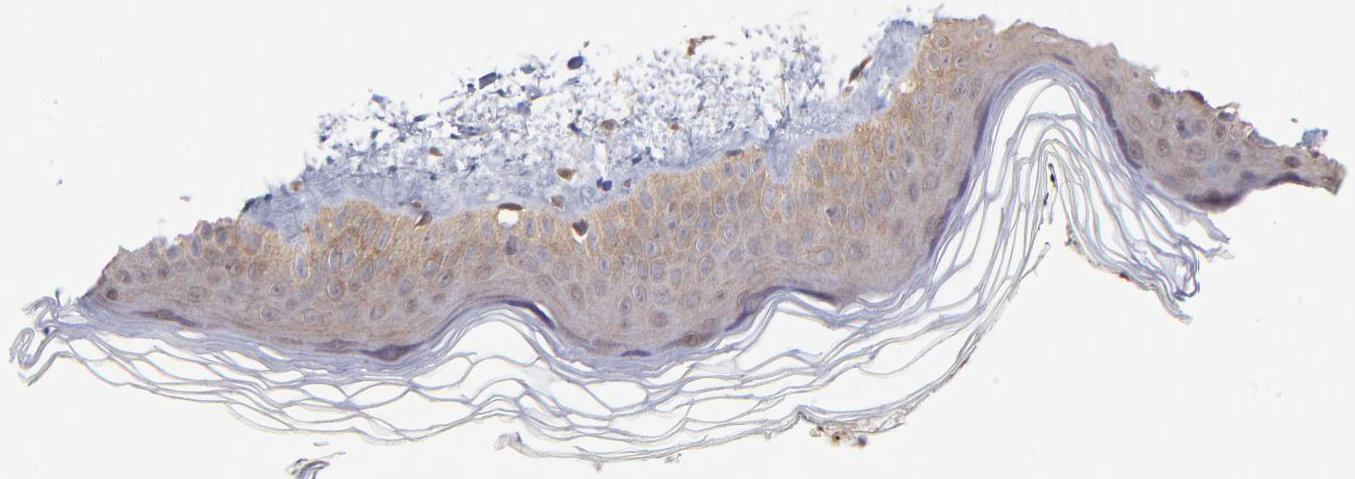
{"staining": {"intensity": "moderate", "quantity": ">75%", "location": "cytoplasmic/membranous"}, "tissue": "skin", "cell_type": "Fibroblasts", "image_type": "normal", "snomed": [{"axis": "morphology", "description": "Normal tissue, NOS"}, {"axis": "topography", "description": "Skin"}], "caption": "High-power microscopy captured an immunohistochemistry (IHC) histopathology image of benign skin, revealing moderate cytoplasmic/membranous staining in approximately >75% of fibroblasts. (brown staining indicates protein expression, while blue staining denotes nuclei).", "gene": "MAP2K2", "patient": {"sex": "female", "age": 19}}